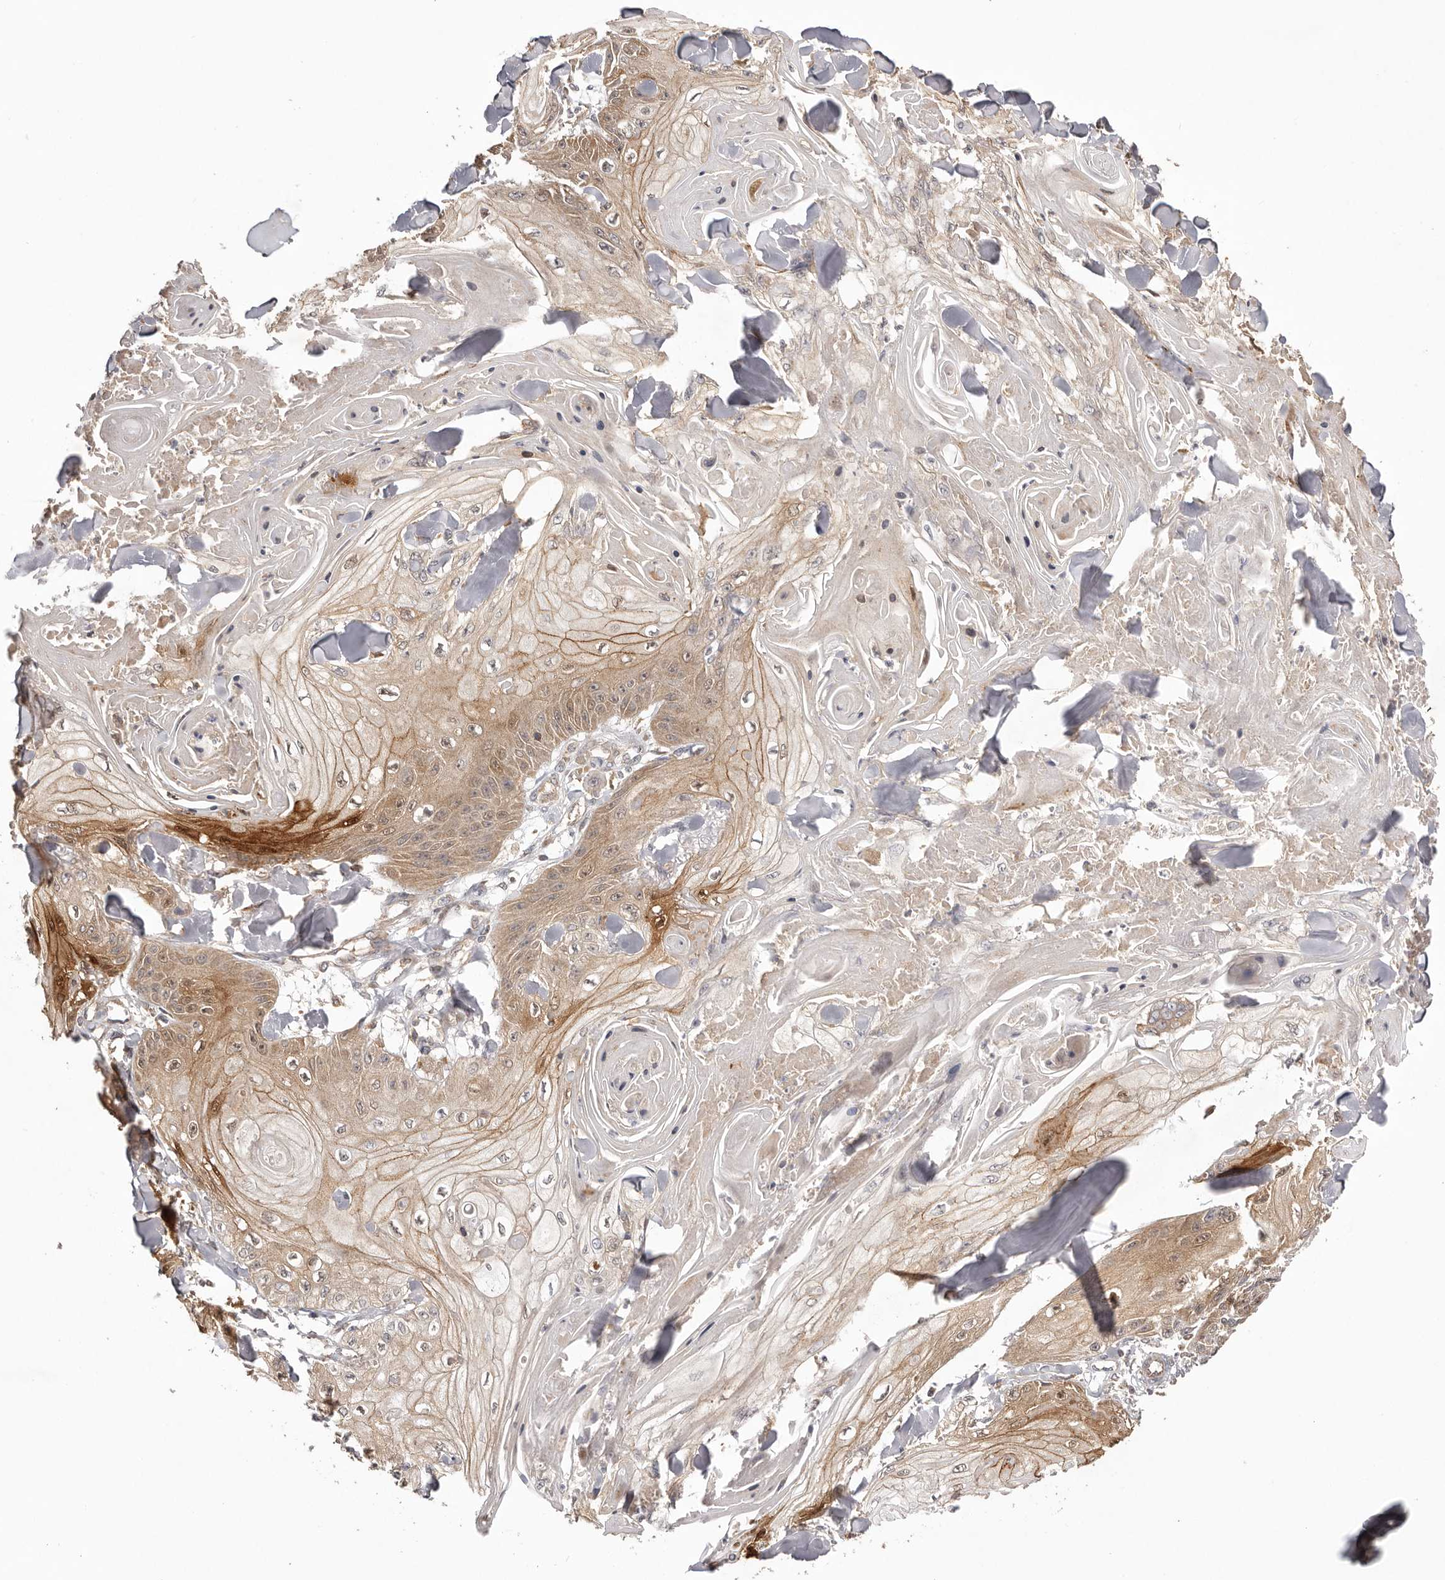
{"staining": {"intensity": "moderate", "quantity": "25%-75%", "location": "cytoplasmic/membranous"}, "tissue": "skin cancer", "cell_type": "Tumor cells", "image_type": "cancer", "snomed": [{"axis": "morphology", "description": "Squamous cell carcinoma, NOS"}, {"axis": "topography", "description": "Skin"}], "caption": "A brown stain labels moderate cytoplasmic/membranous staining of a protein in human skin cancer (squamous cell carcinoma) tumor cells.", "gene": "UBR2", "patient": {"sex": "male", "age": 74}}